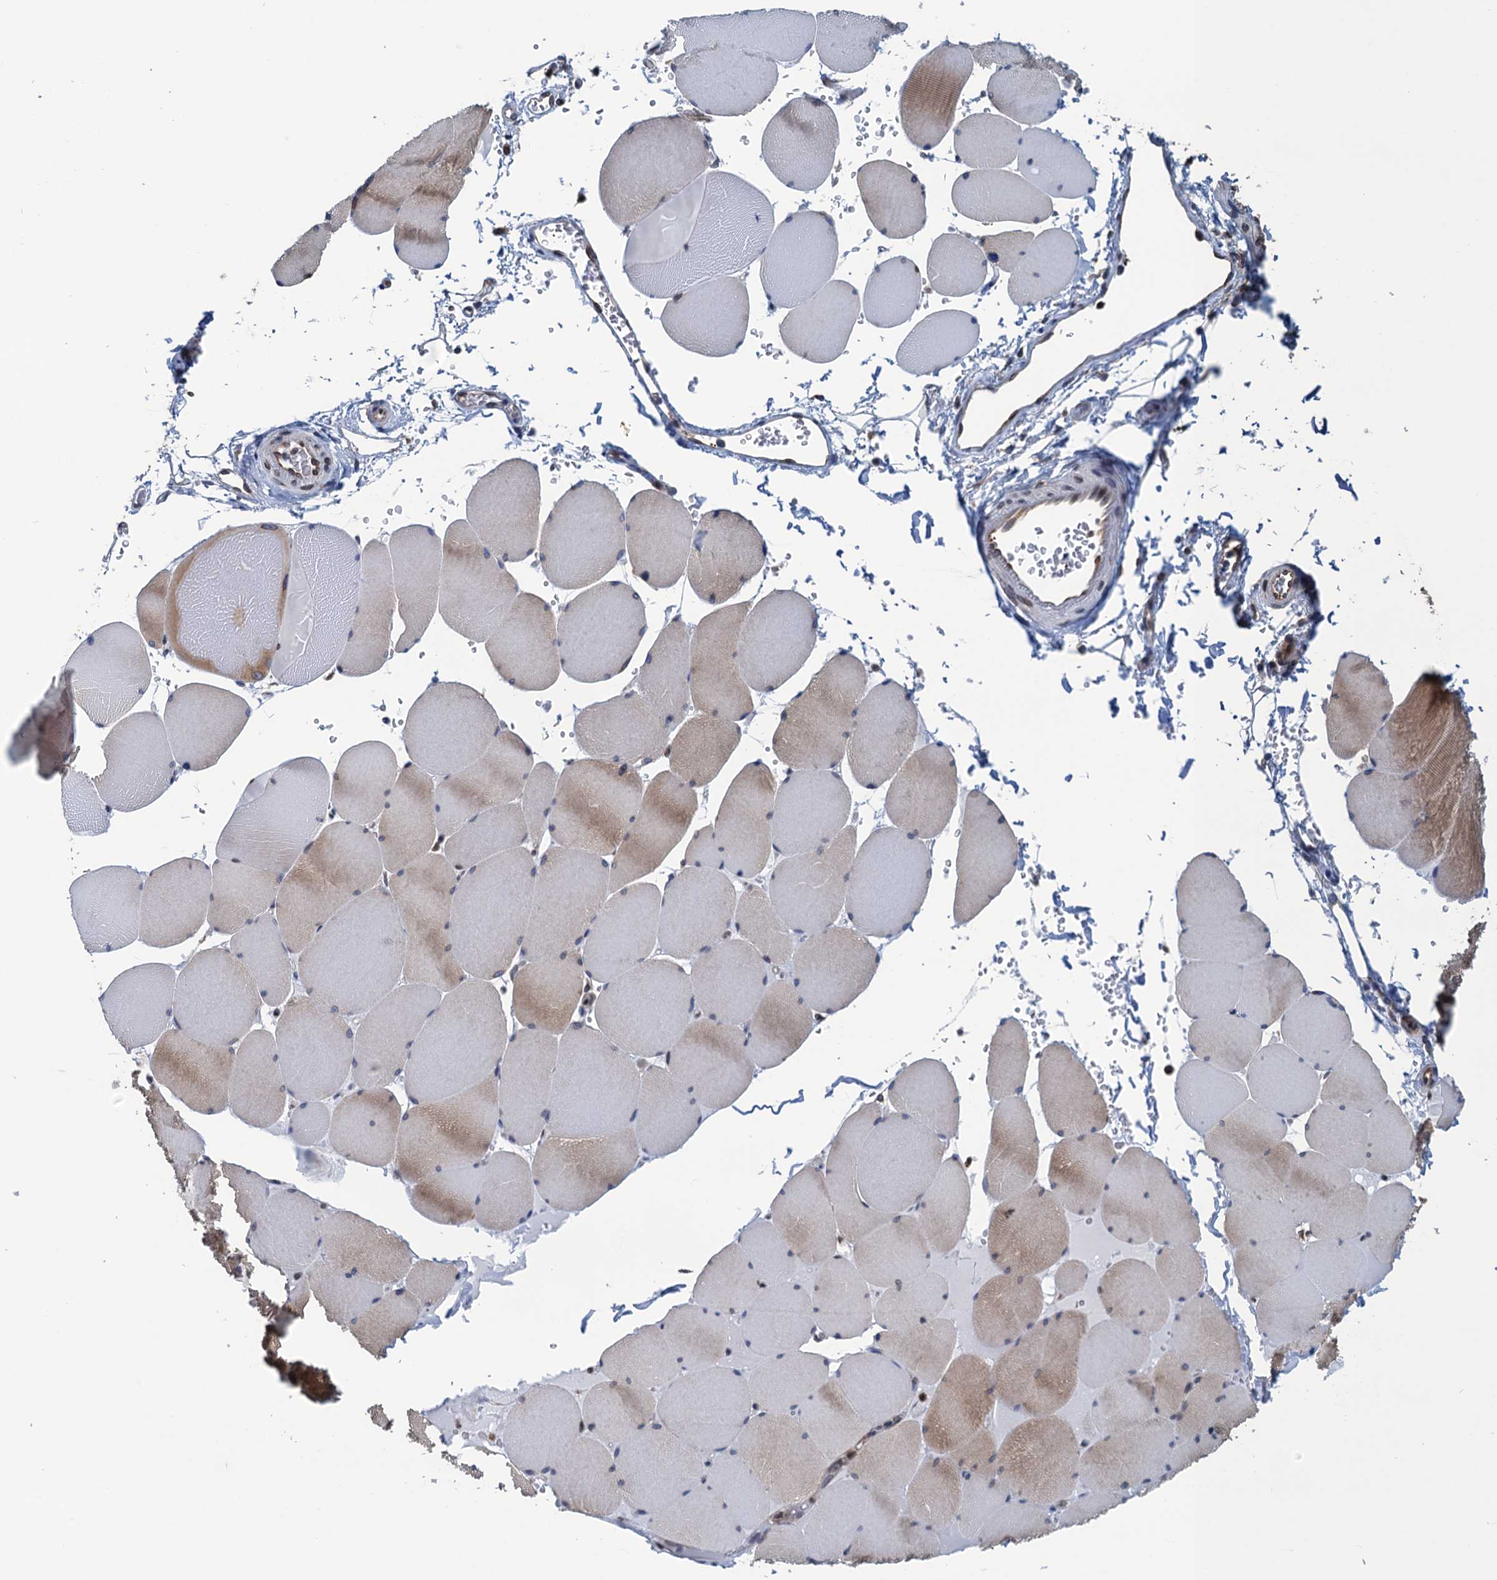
{"staining": {"intensity": "moderate", "quantity": "25%-75%", "location": "cytoplasmic/membranous"}, "tissue": "skeletal muscle", "cell_type": "Myocytes", "image_type": "normal", "snomed": [{"axis": "morphology", "description": "Normal tissue, NOS"}, {"axis": "topography", "description": "Skeletal muscle"}, {"axis": "topography", "description": "Head-Neck"}], "caption": "Skeletal muscle was stained to show a protein in brown. There is medium levels of moderate cytoplasmic/membranous expression in about 25%-75% of myocytes.", "gene": "TMEM205", "patient": {"sex": "male", "age": 66}}